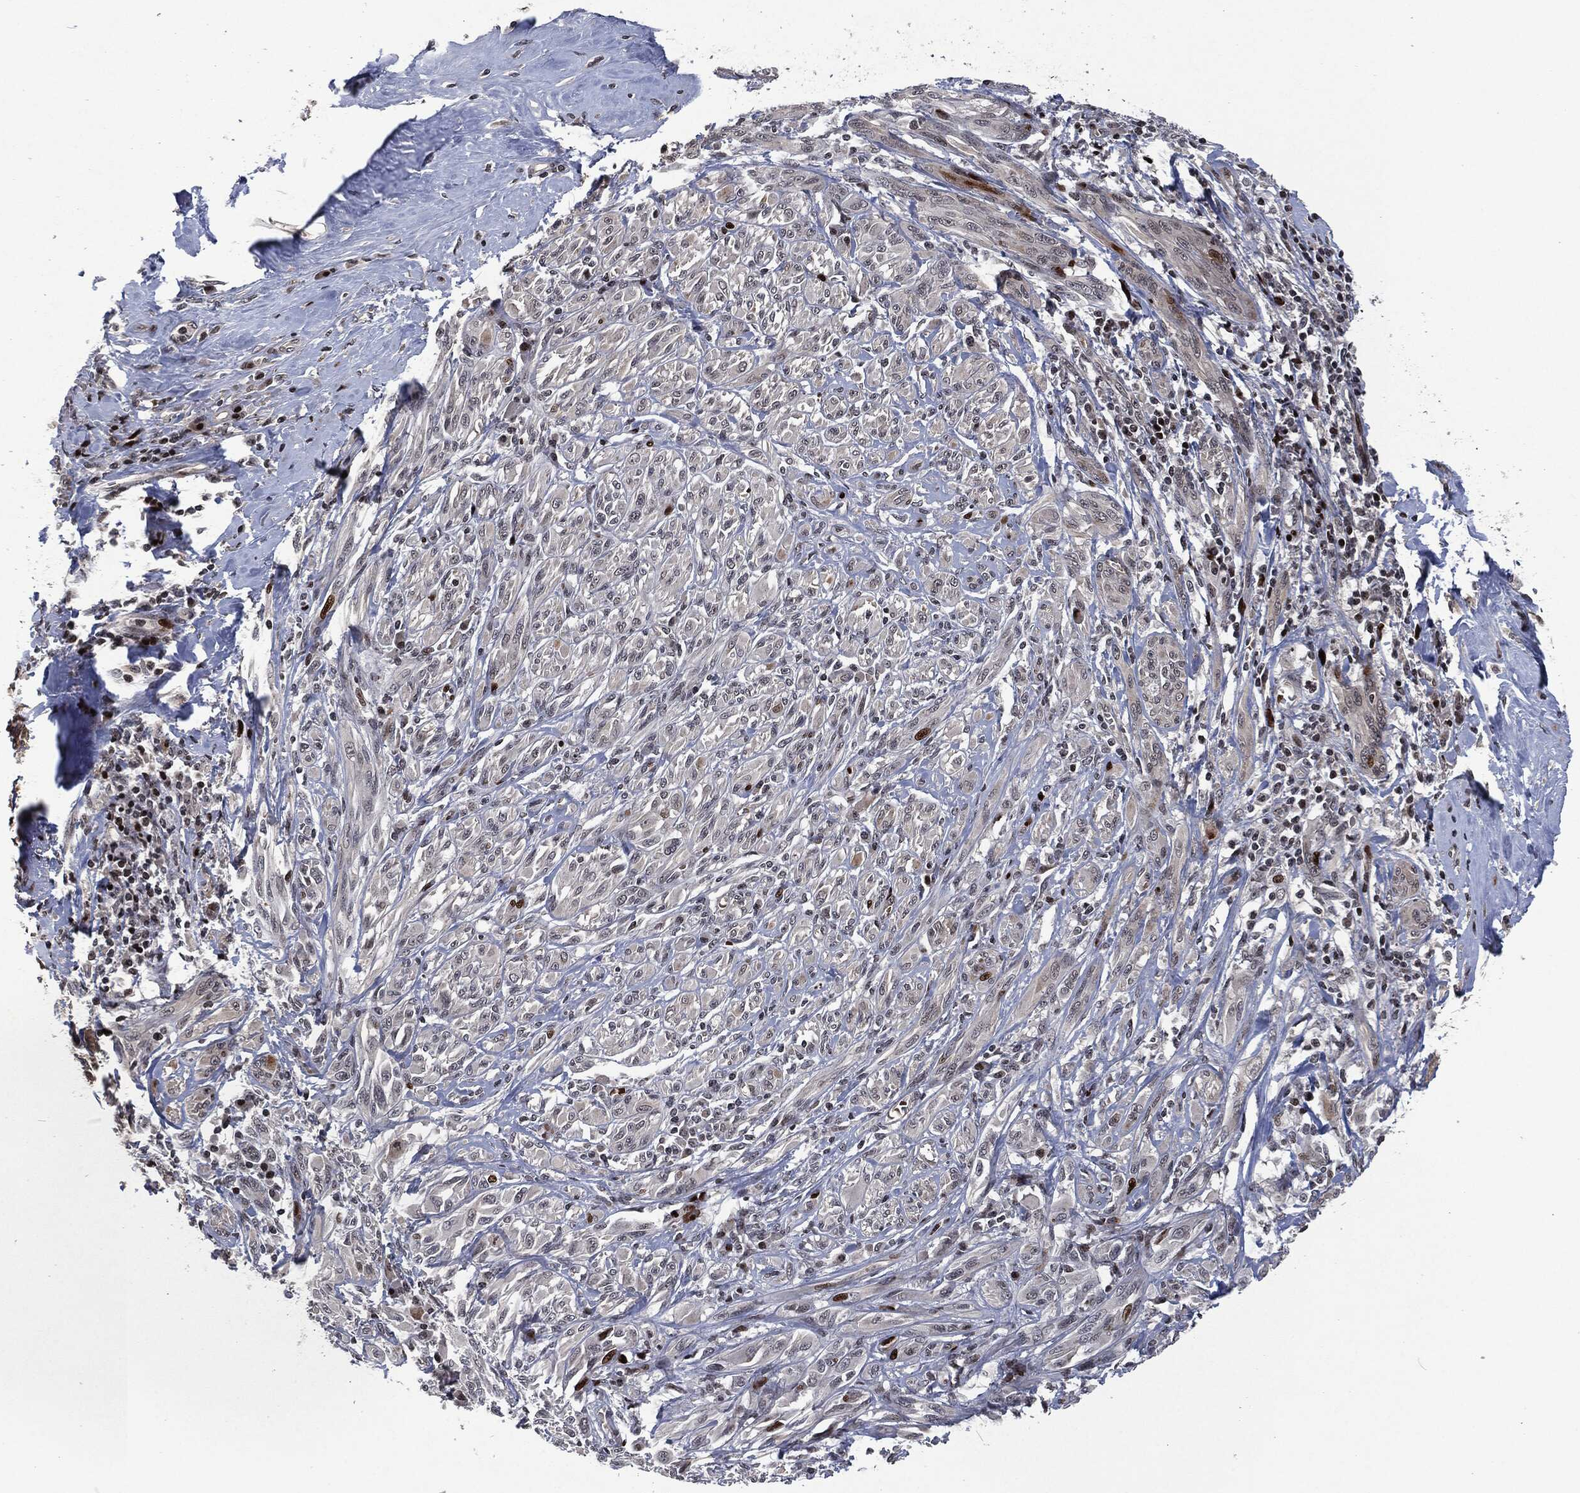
{"staining": {"intensity": "negative", "quantity": "none", "location": "none"}, "tissue": "melanoma", "cell_type": "Tumor cells", "image_type": "cancer", "snomed": [{"axis": "morphology", "description": "Malignant melanoma, NOS"}, {"axis": "topography", "description": "Skin"}], "caption": "IHC image of human malignant melanoma stained for a protein (brown), which demonstrates no expression in tumor cells.", "gene": "EGFR", "patient": {"sex": "female", "age": 91}}